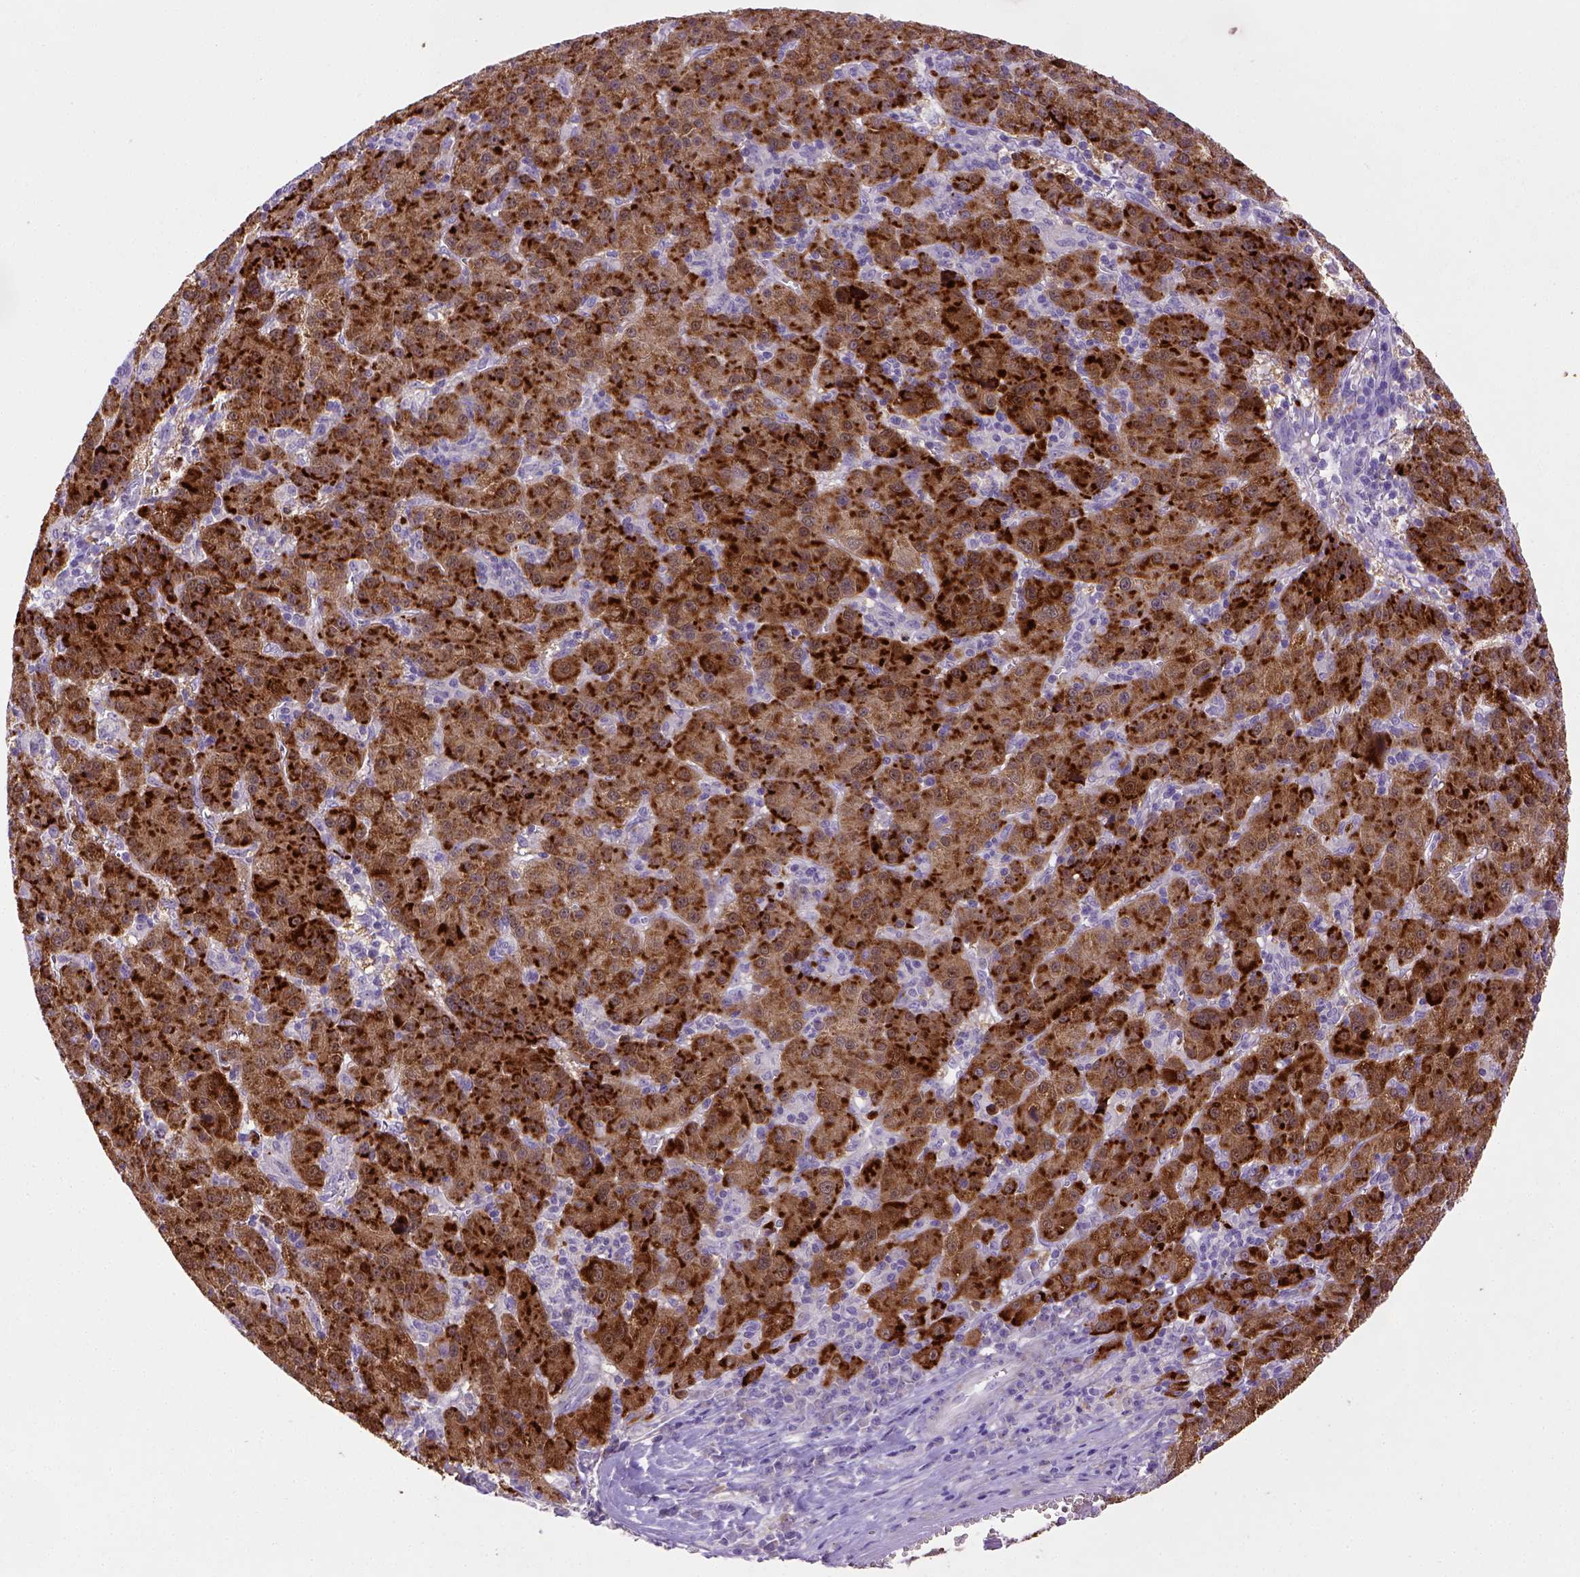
{"staining": {"intensity": "strong", "quantity": ">75%", "location": "cytoplasmic/membranous"}, "tissue": "liver cancer", "cell_type": "Tumor cells", "image_type": "cancer", "snomed": [{"axis": "morphology", "description": "Carcinoma, Hepatocellular, NOS"}, {"axis": "topography", "description": "Liver"}], "caption": "This is a photomicrograph of immunohistochemistry (IHC) staining of liver hepatocellular carcinoma, which shows strong expression in the cytoplasmic/membranous of tumor cells.", "gene": "BAAT", "patient": {"sex": "female", "age": 60}}